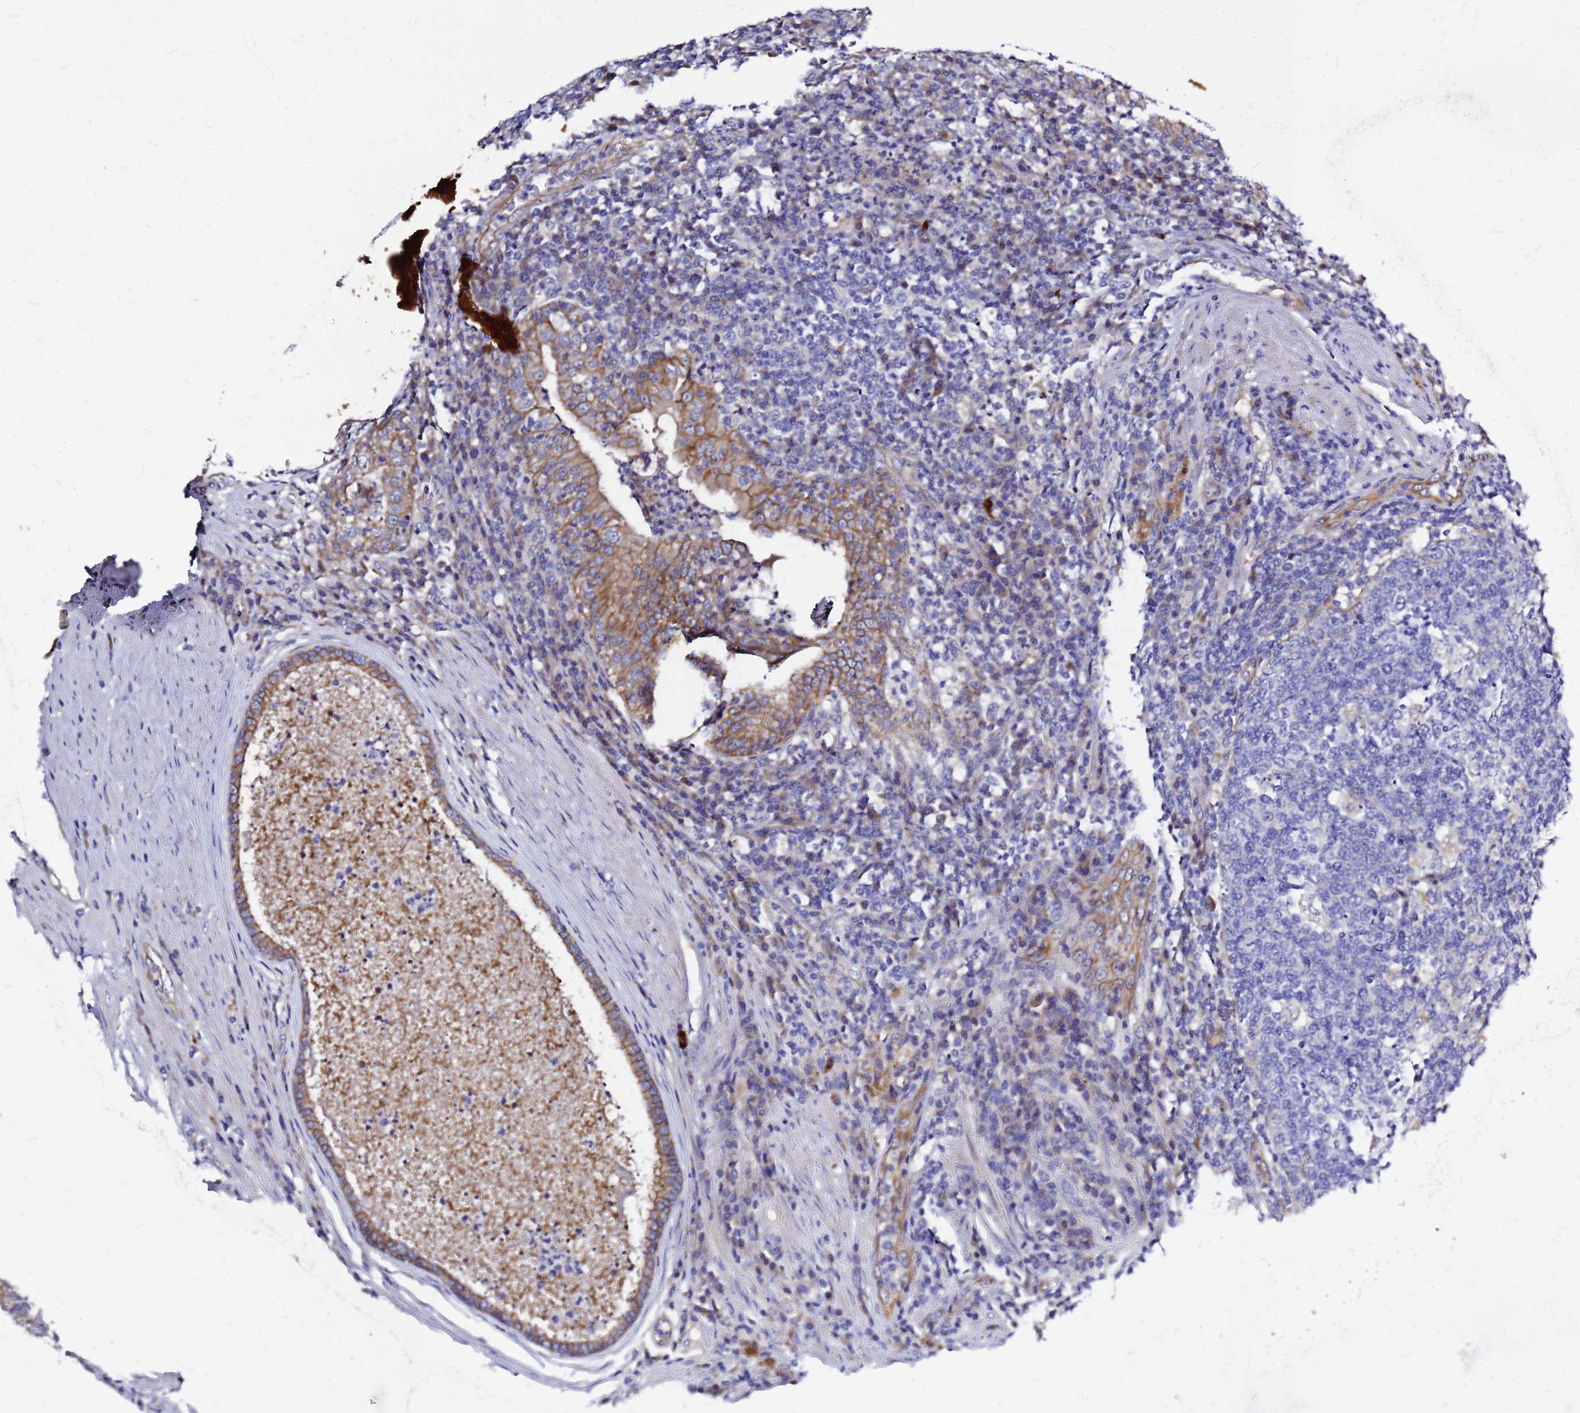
{"staining": {"intensity": "moderate", "quantity": ">75%", "location": "cytoplasmic/membranous"}, "tissue": "prostate cancer", "cell_type": "Tumor cells", "image_type": "cancer", "snomed": [{"axis": "morphology", "description": "Adenocarcinoma, Low grade"}, {"axis": "topography", "description": "Prostate"}], "caption": "There is medium levels of moderate cytoplasmic/membranous staining in tumor cells of prostate adenocarcinoma (low-grade), as demonstrated by immunohistochemical staining (brown color).", "gene": "FBXW5", "patient": {"sex": "male", "age": 68}}